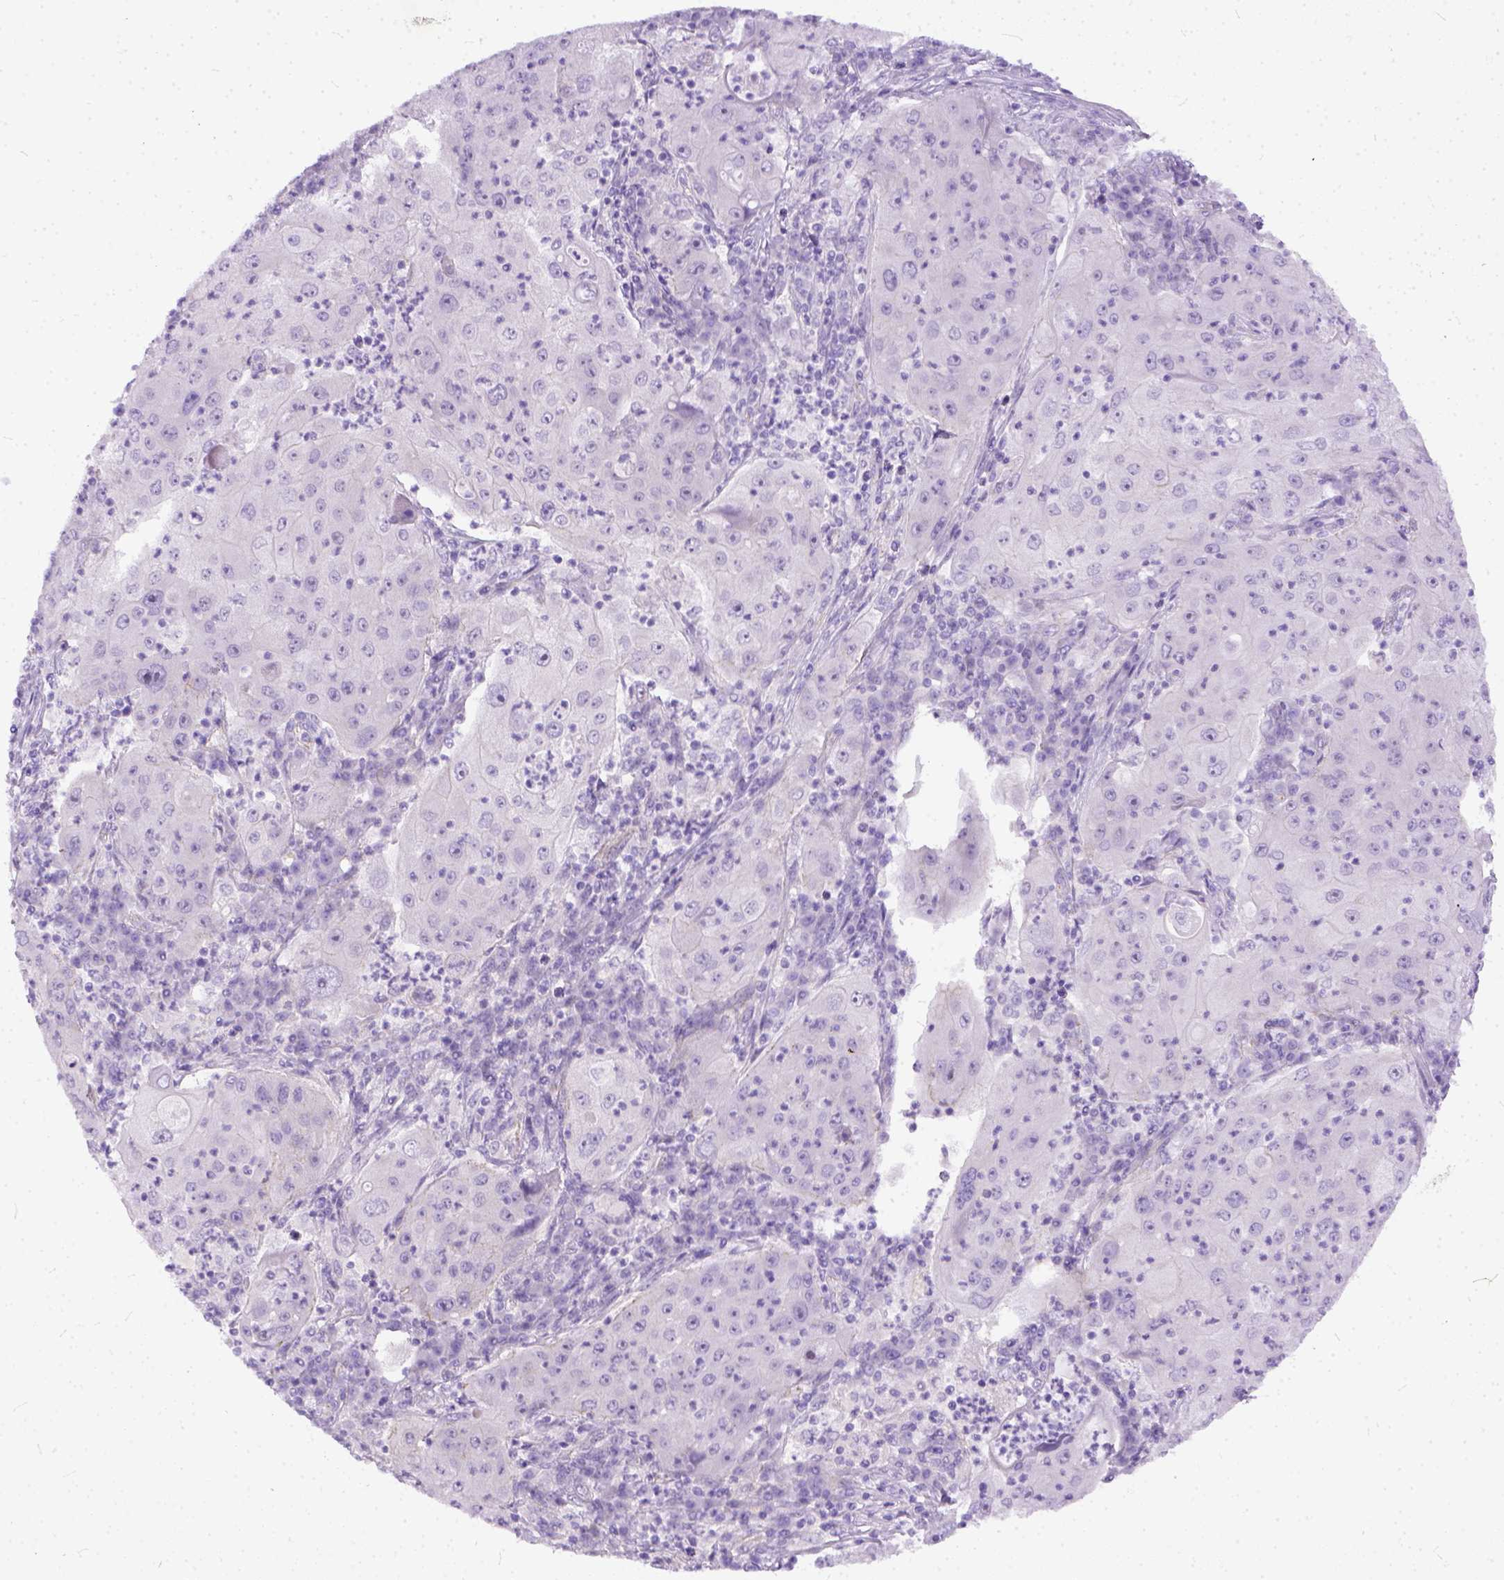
{"staining": {"intensity": "negative", "quantity": "none", "location": "none"}, "tissue": "lung cancer", "cell_type": "Tumor cells", "image_type": "cancer", "snomed": [{"axis": "morphology", "description": "Squamous cell carcinoma, NOS"}, {"axis": "topography", "description": "Lung"}], "caption": "Protein analysis of lung cancer (squamous cell carcinoma) demonstrates no significant positivity in tumor cells.", "gene": "ADGRF1", "patient": {"sex": "female", "age": 59}}